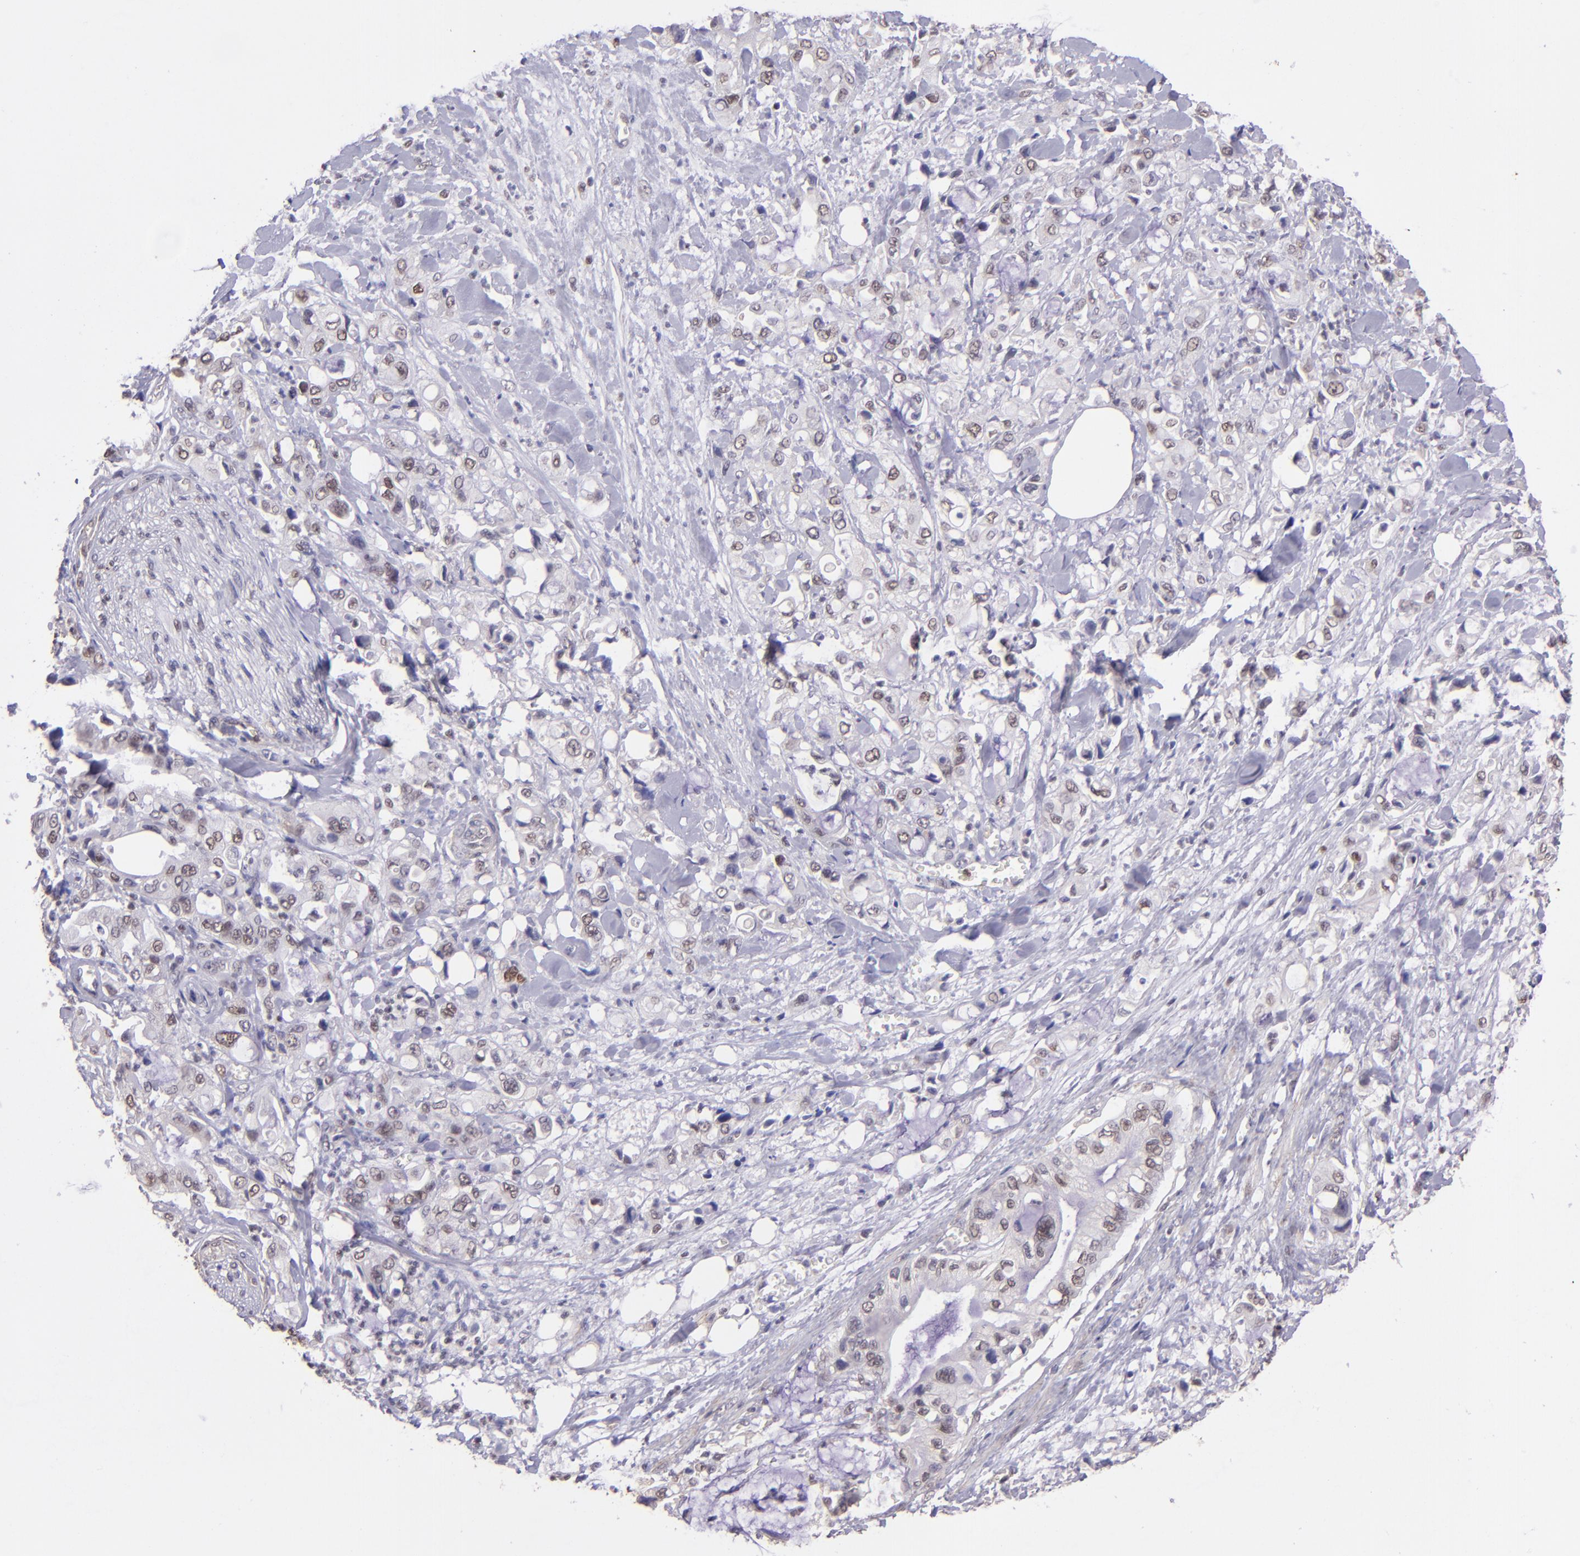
{"staining": {"intensity": "weak", "quantity": "<25%", "location": "nuclear"}, "tissue": "pancreatic cancer", "cell_type": "Tumor cells", "image_type": "cancer", "snomed": [{"axis": "morphology", "description": "Adenocarcinoma, NOS"}, {"axis": "topography", "description": "Pancreas"}], "caption": "High magnification brightfield microscopy of adenocarcinoma (pancreatic) stained with DAB (3,3'-diaminobenzidine) (brown) and counterstained with hematoxylin (blue): tumor cells show no significant expression.", "gene": "ELF1", "patient": {"sex": "male", "age": 70}}